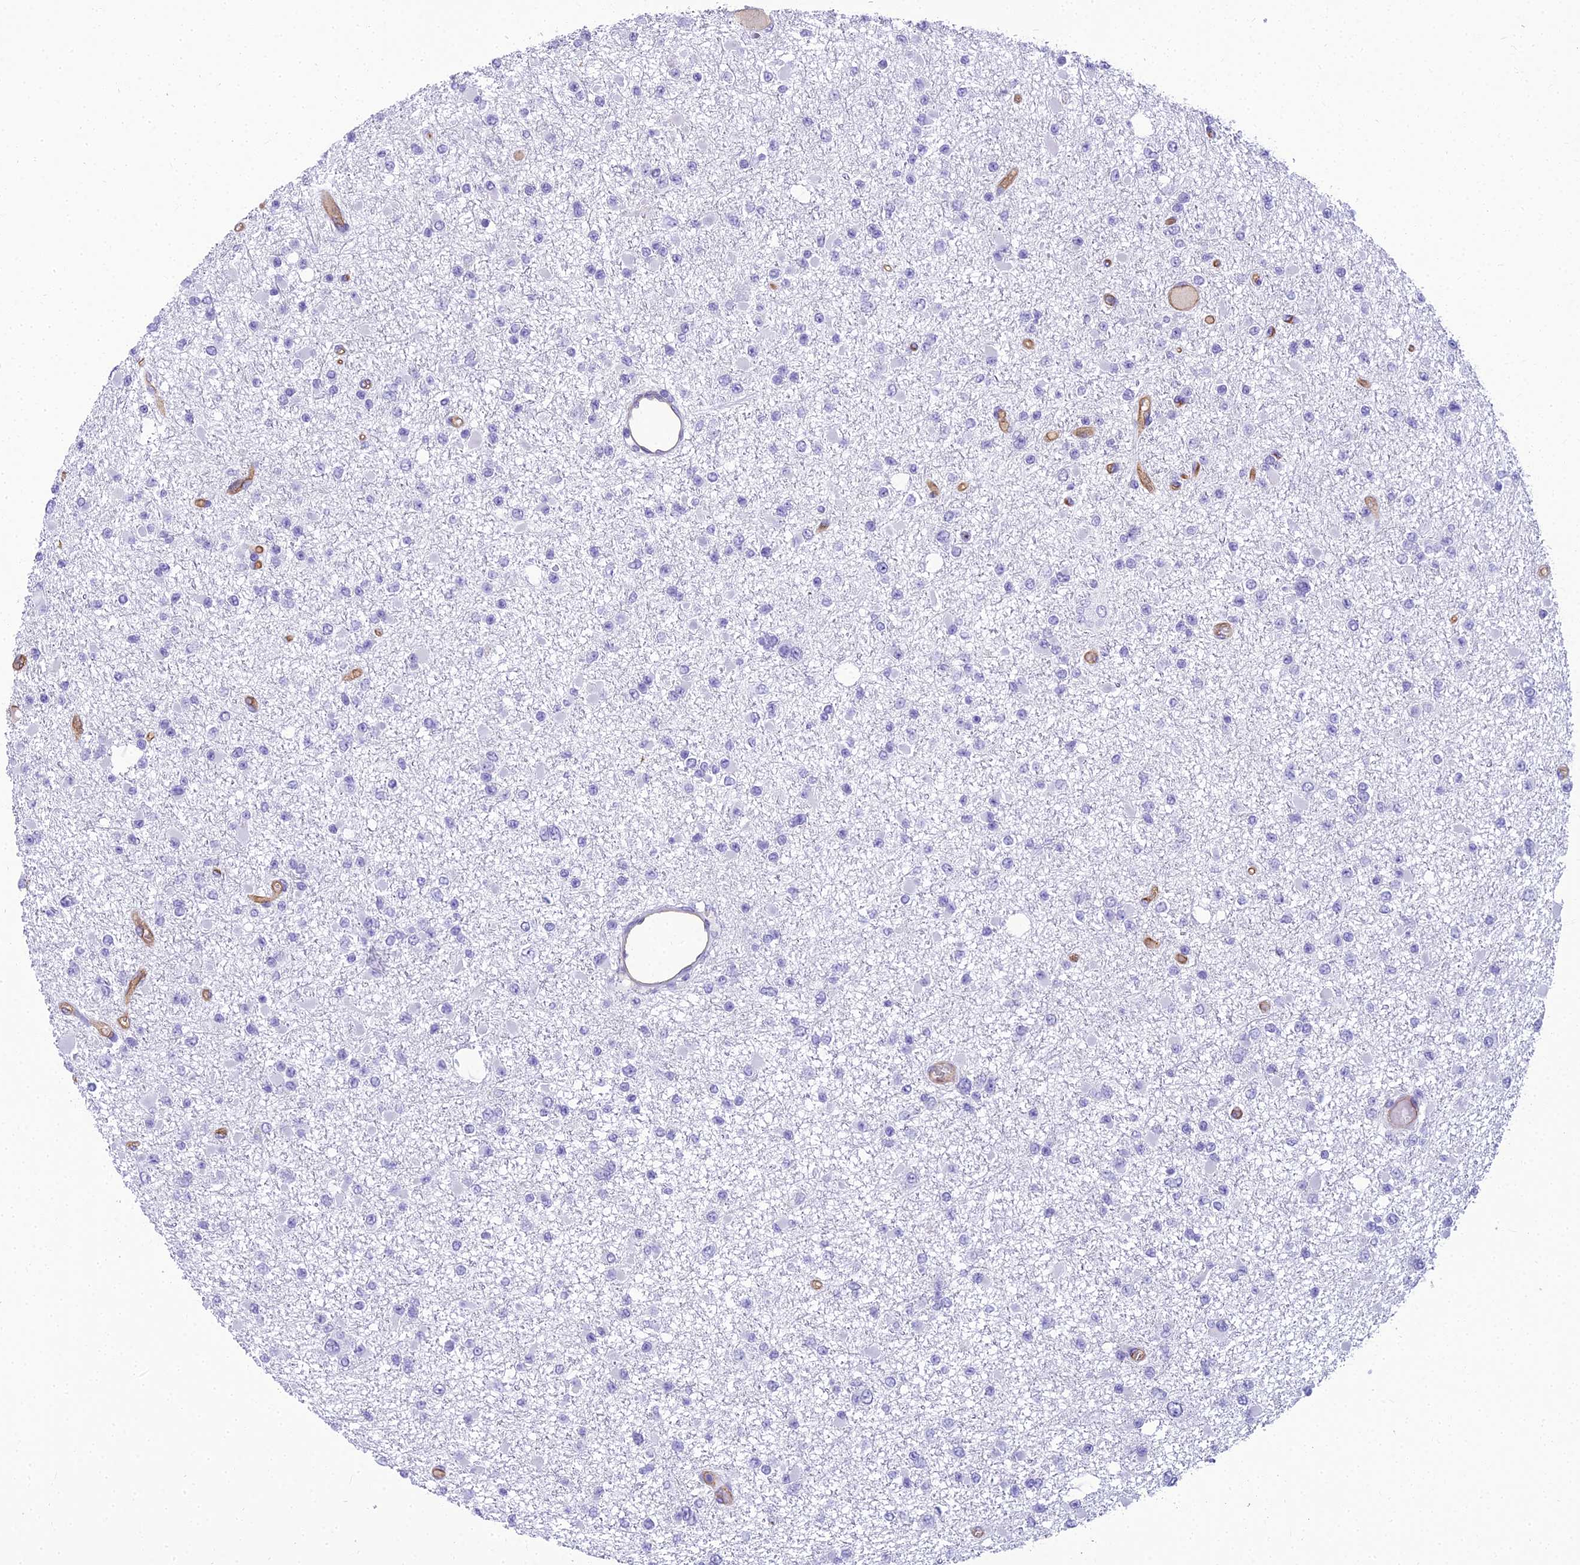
{"staining": {"intensity": "negative", "quantity": "none", "location": "none"}, "tissue": "glioma", "cell_type": "Tumor cells", "image_type": "cancer", "snomed": [{"axis": "morphology", "description": "Glioma, malignant, Low grade"}, {"axis": "topography", "description": "Brain"}], "caption": "Tumor cells show no significant protein expression in low-grade glioma (malignant).", "gene": "NINJ1", "patient": {"sex": "female", "age": 22}}